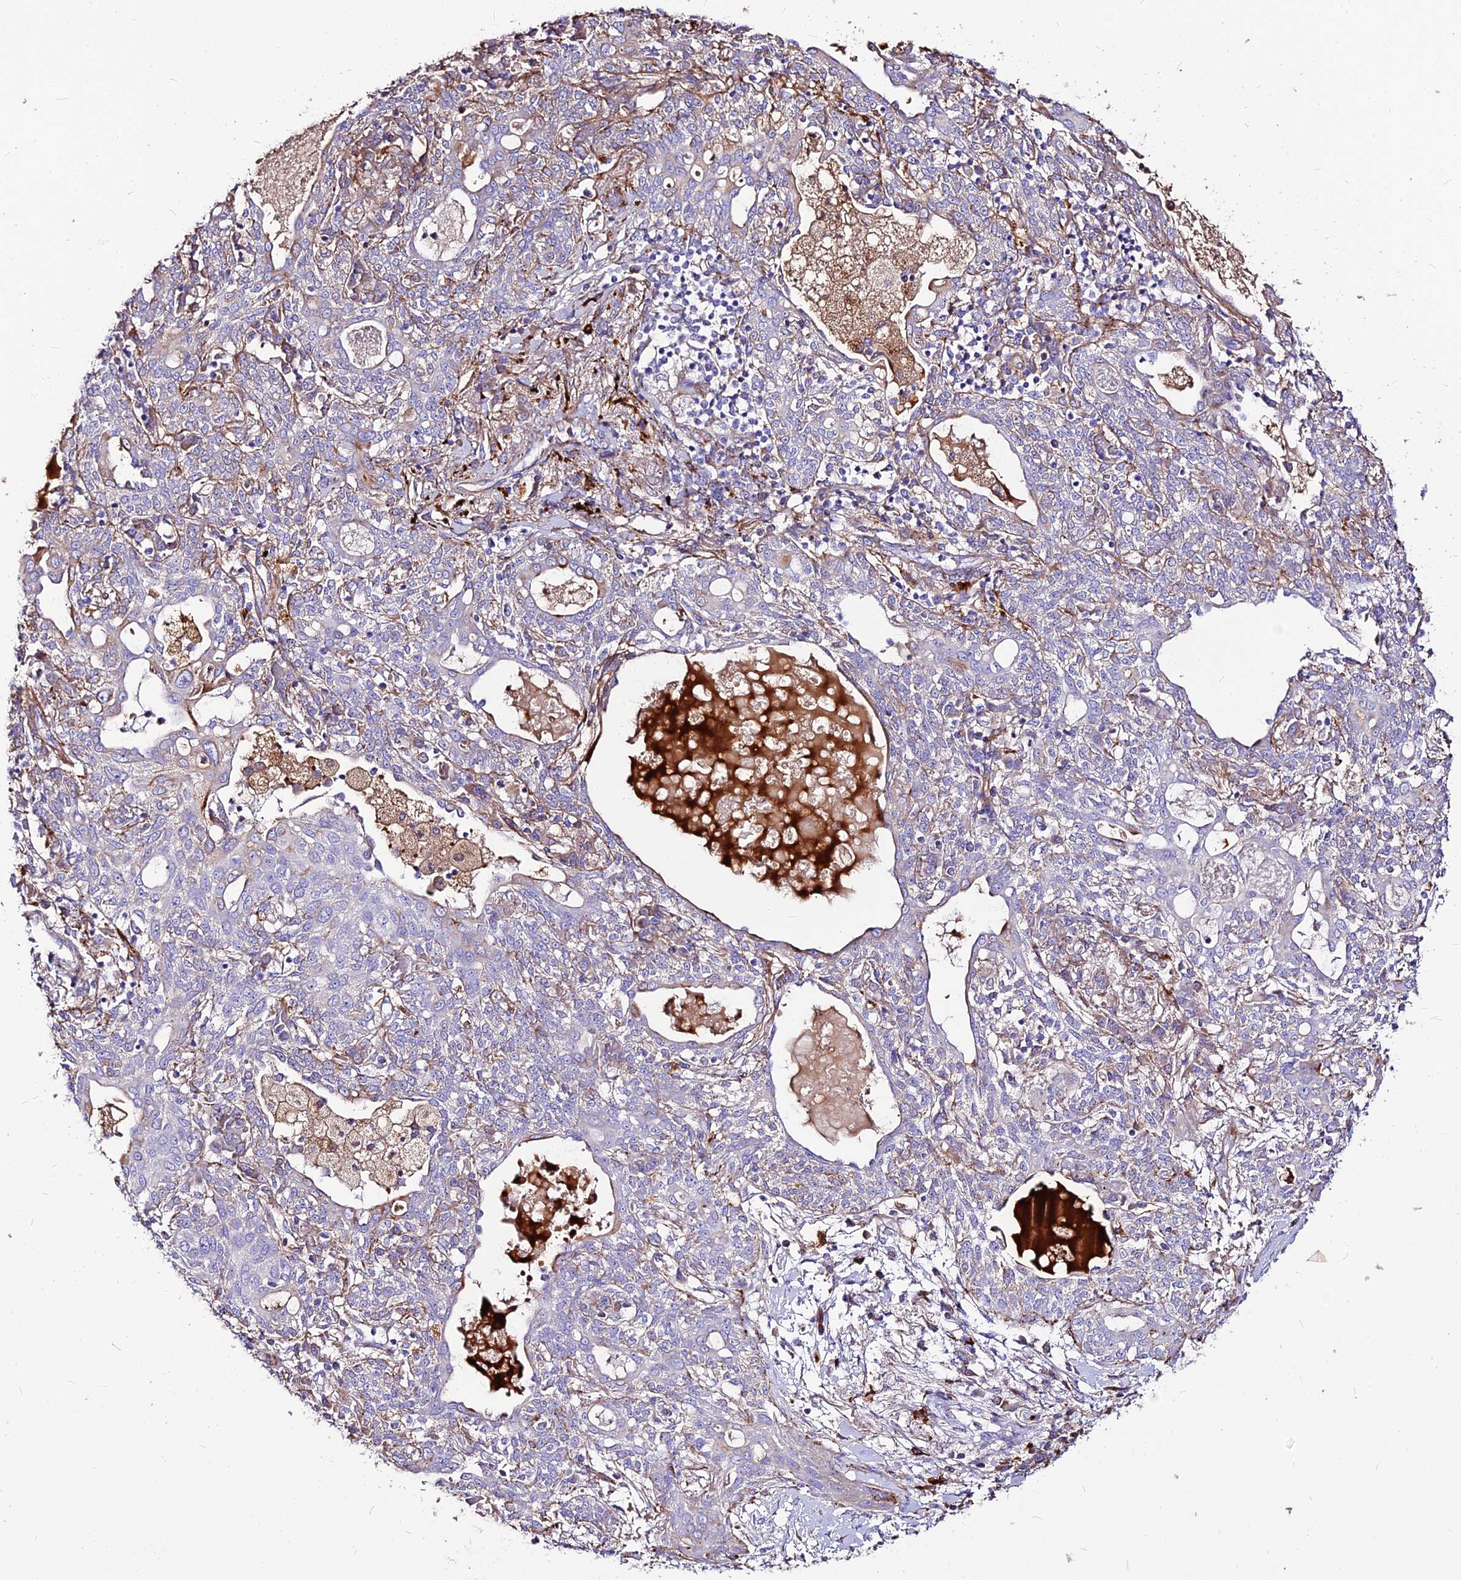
{"staining": {"intensity": "weak", "quantity": "<25%", "location": "cytoplasmic/membranous"}, "tissue": "lung cancer", "cell_type": "Tumor cells", "image_type": "cancer", "snomed": [{"axis": "morphology", "description": "Squamous cell carcinoma, NOS"}, {"axis": "topography", "description": "Lung"}], "caption": "Squamous cell carcinoma (lung) was stained to show a protein in brown. There is no significant expression in tumor cells.", "gene": "RIMOC1", "patient": {"sex": "female", "age": 70}}